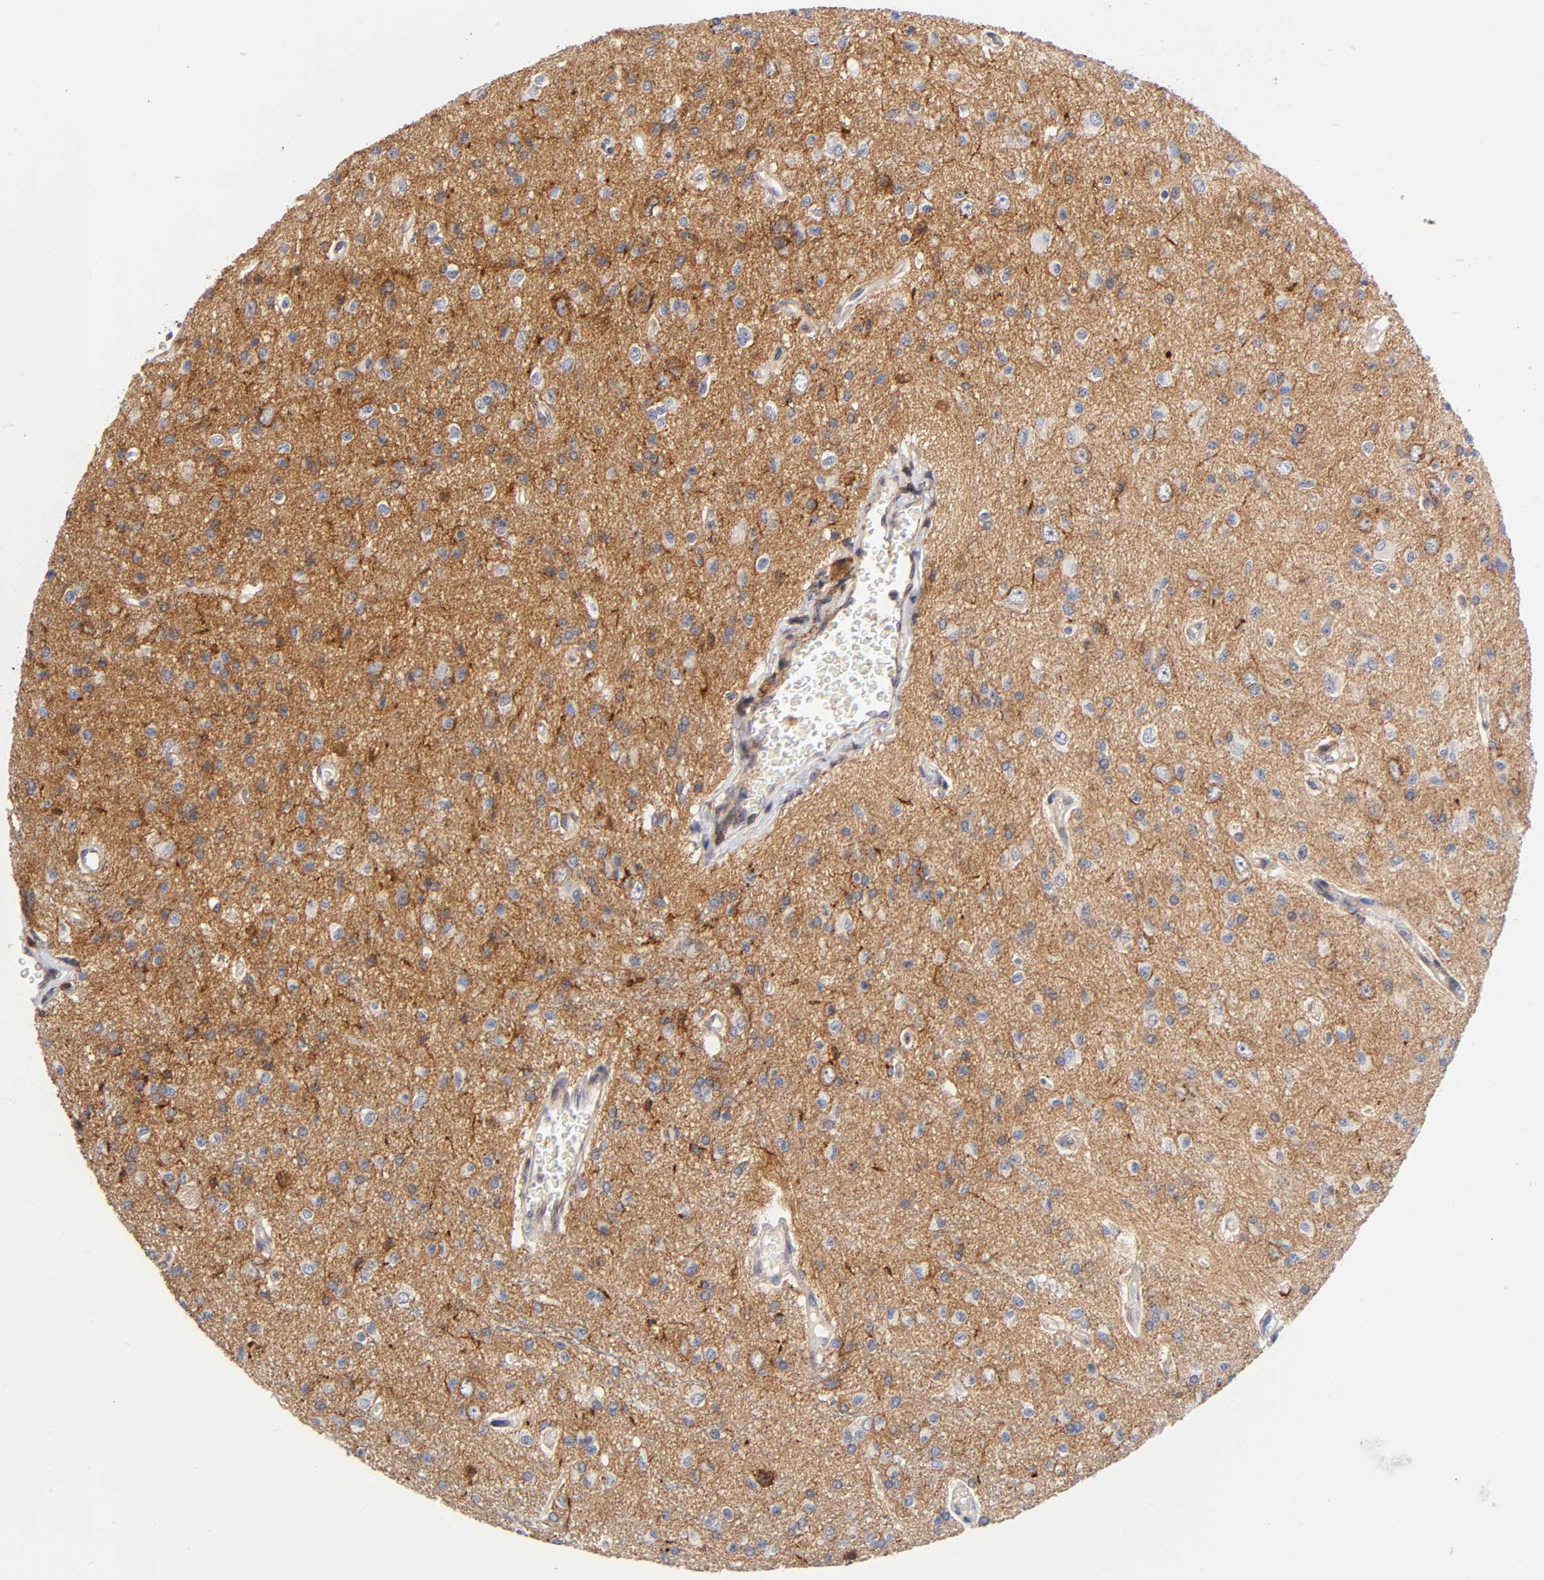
{"staining": {"intensity": "moderate", "quantity": "25%-75%", "location": "cytoplasmic/membranous"}, "tissue": "glioma", "cell_type": "Tumor cells", "image_type": "cancer", "snomed": [{"axis": "morphology", "description": "Glioma, malignant, High grade"}, {"axis": "topography", "description": "Brain"}], "caption": "Immunohistochemical staining of human malignant glioma (high-grade) reveals moderate cytoplasmic/membranous protein positivity in approximately 25%-75% of tumor cells. Immunohistochemistry stains the protein of interest in brown and the nuclei are stained blue.", "gene": "ANXA7", "patient": {"sex": "male", "age": 47}}